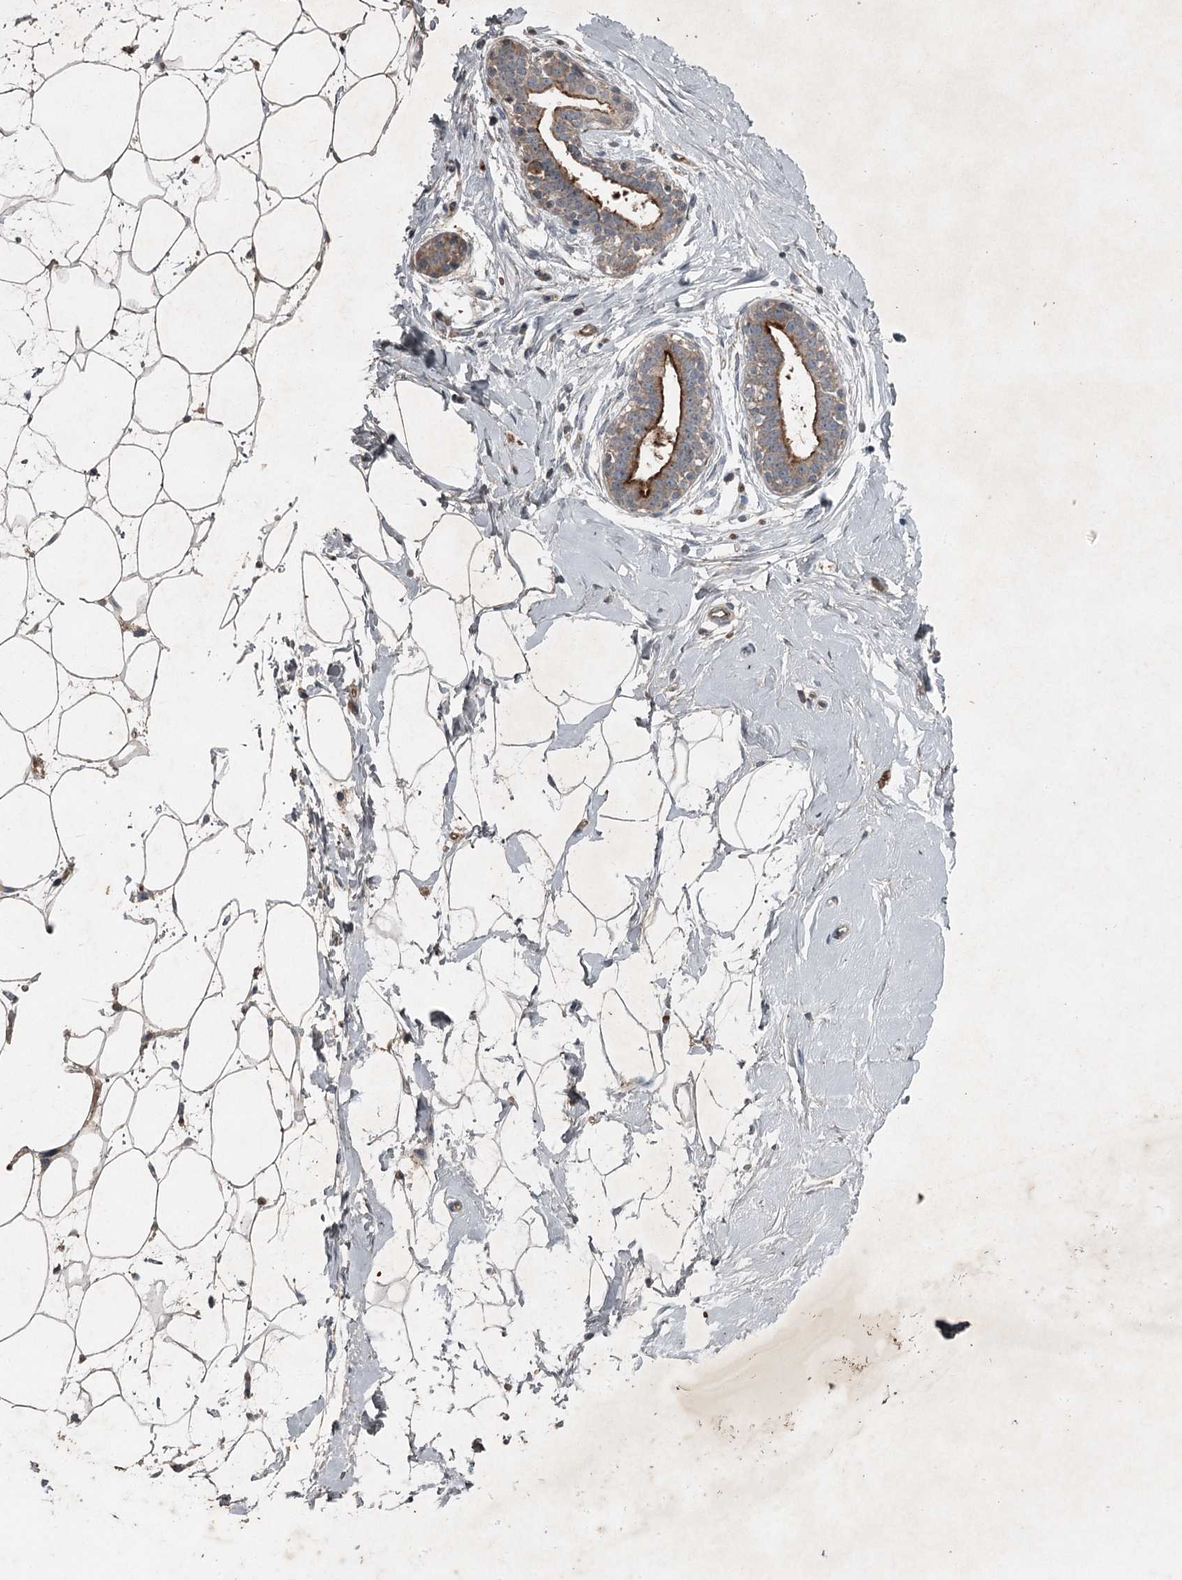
{"staining": {"intensity": "weak", "quantity": ">75%", "location": "cytoplasmic/membranous"}, "tissue": "breast", "cell_type": "Adipocytes", "image_type": "normal", "snomed": [{"axis": "morphology", "description": "Normal tissue, NOS"}, {"axis": "morphology", "description": "Adenoma, NOS"}, {"axis": "topography", "description": "Breast"}], "caption": "Breast stained for a protein exhibits weak cytoplasmic/membranous positivity in adipocytes.", "gene": "SLC39A8", "patient": {"sex": "female", "age": 23}}